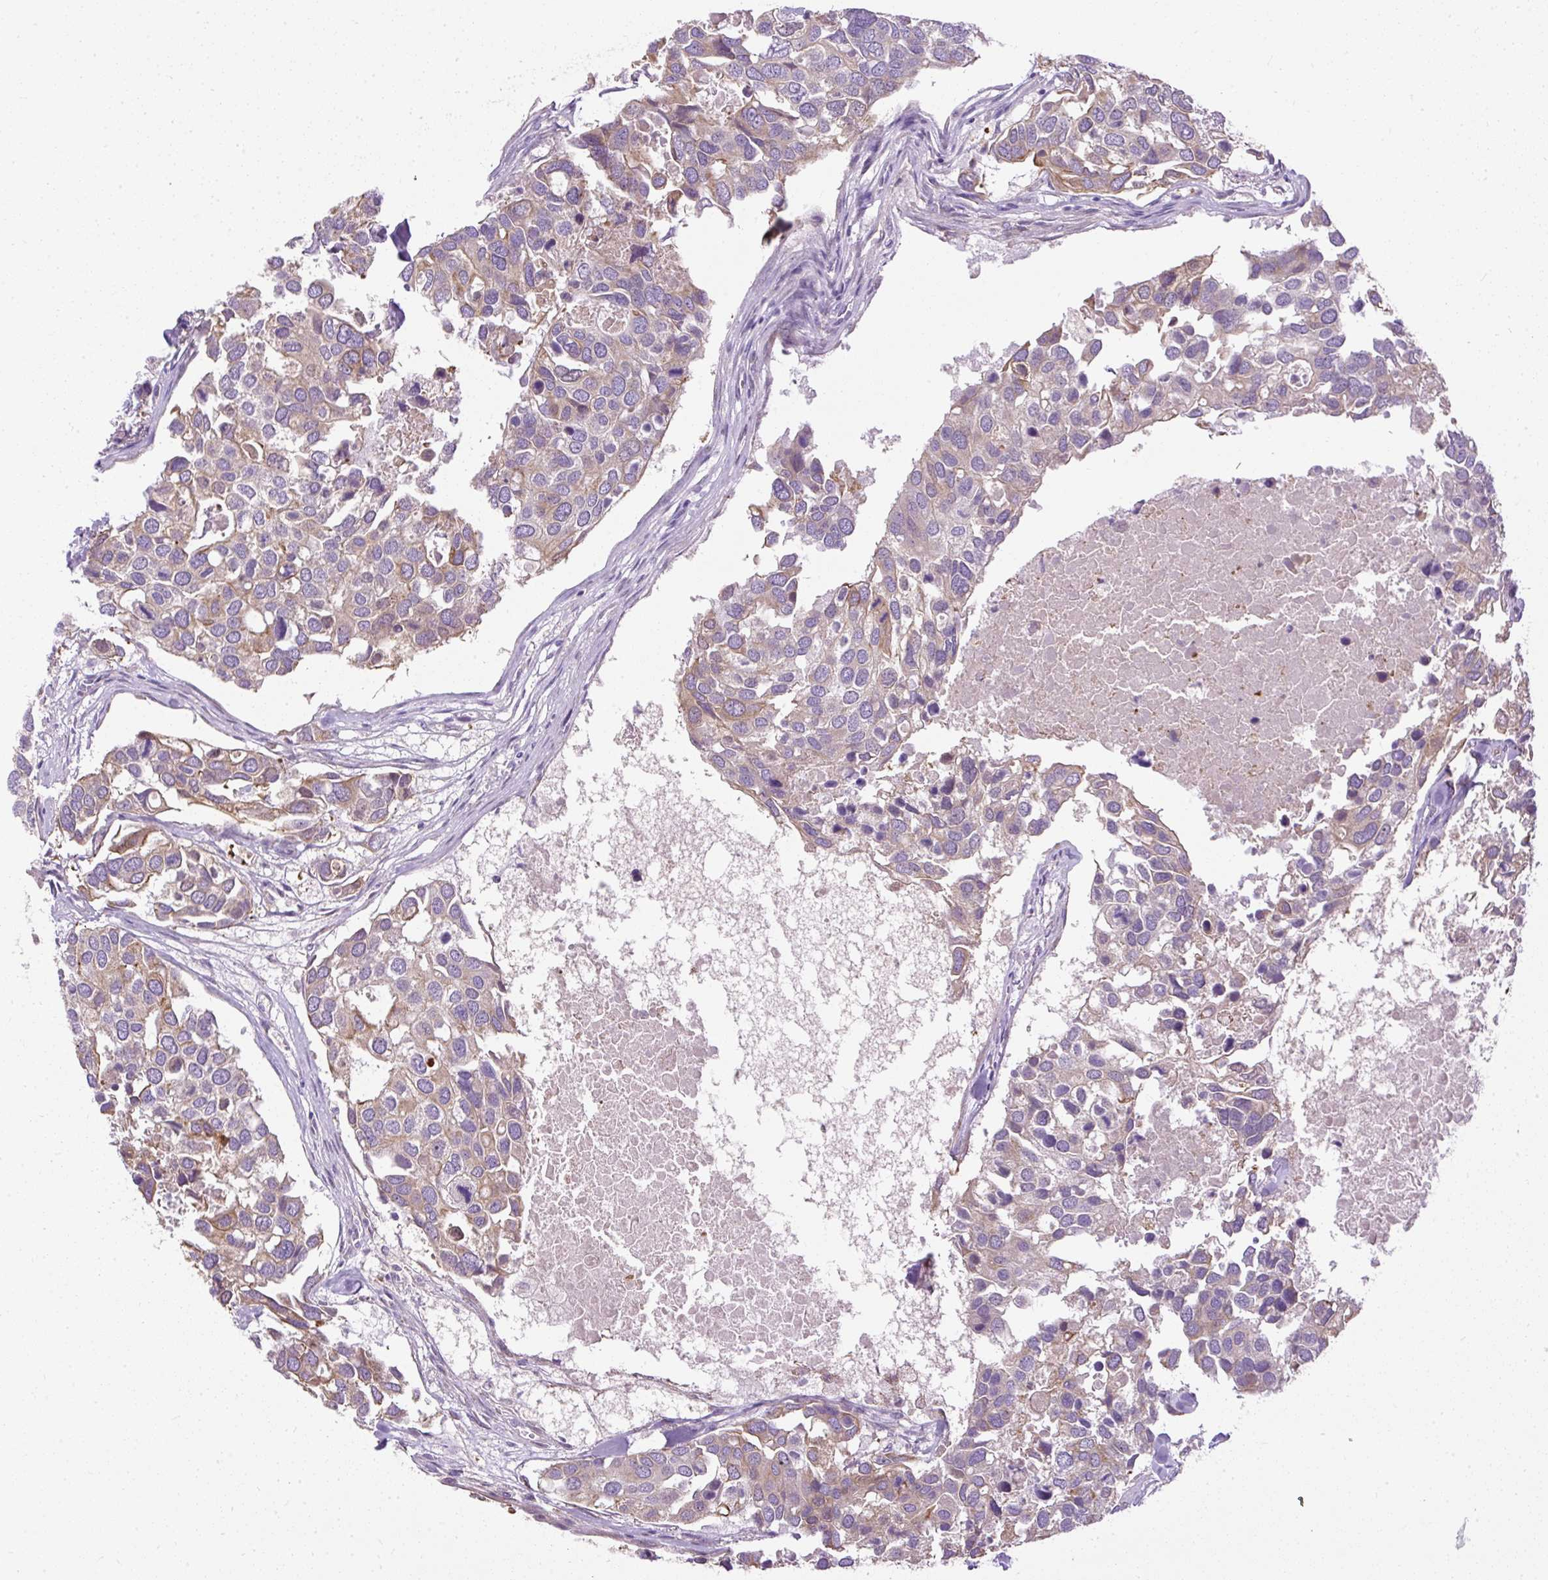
{"staining": {"intensity": "weak", "quantity": ">75%", "location": "cytoplasmic/membranous"}, "tissue": "breast cancer", "cell_type": "Tumor cells", "image_type": "cancer", "snomed": [{"axis": "morphology", "description": "Duct carcinoma"}, {"axis": "topography", "description": "Breast"}], "caption": "Tumor cells exhibit low levels of weak cytoplasmic/membranous positivity in about >75% of cells in human breast cancer (infiltrating ductal carcinoma). Immunohistochemistry (ihc) stains the protein of interest in brown and the nuclei are stained blue.", "gene": "FAM149A", "patient": {"sex": "female", "age": 83}}